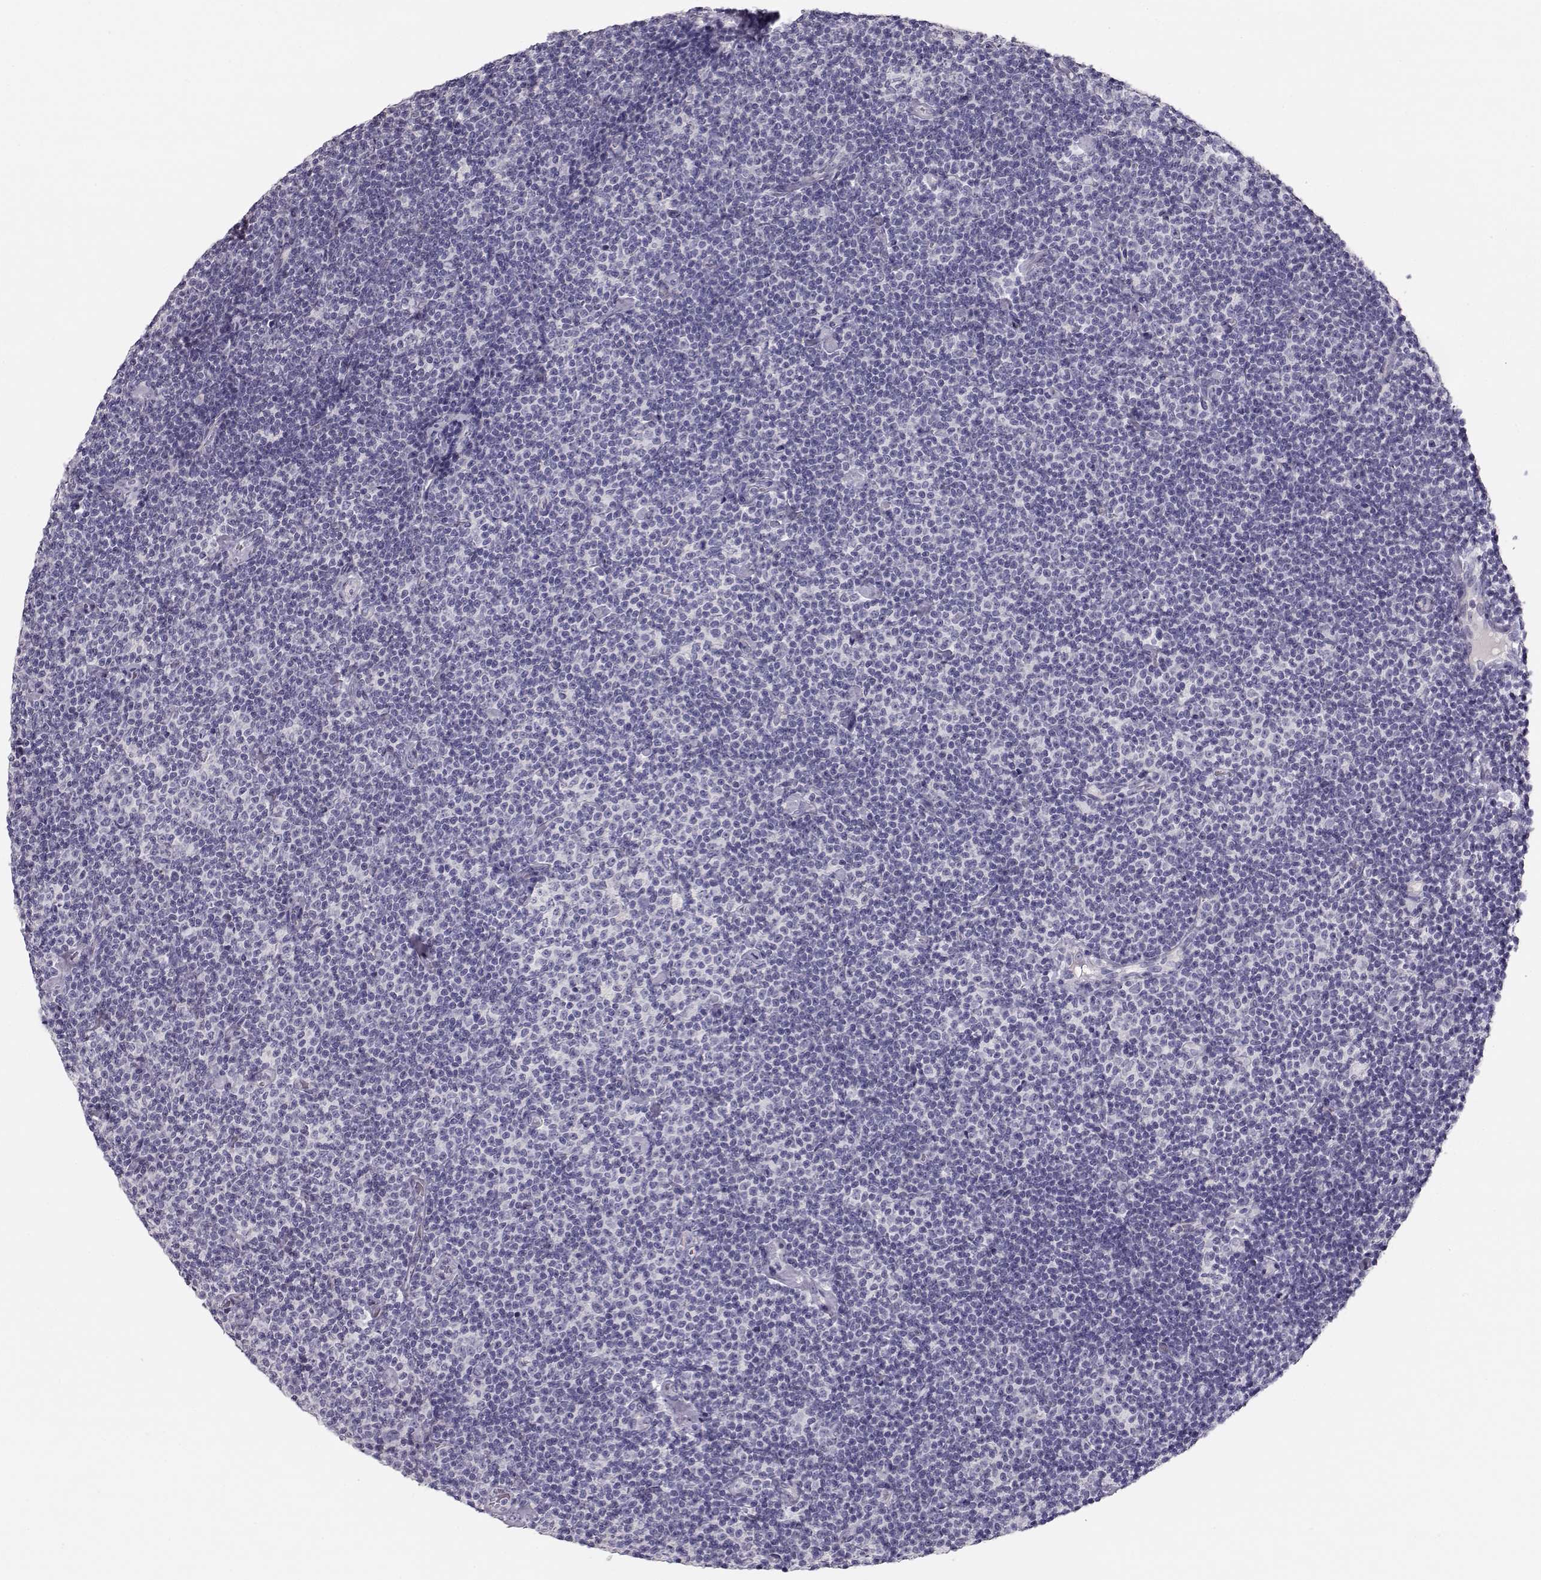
{"staining": {"intensity": "negative", "quantity": "none", "location": "none"}, "tissue": "lymphoma", "cell_type": "Tumor cells", "image_type": "cancer", "snomed": [{"axis": "morphology", "description": "Malignant lymphoma, non-Hodgkin's type, Low grade"}, {"axis": "topography", "description": "Lymph node"}], "caption": "Tumor cells show no significant positivity in lymphoma.", "gene": "MAGEC1", "patient": {"sex": "male", "age": 81}}